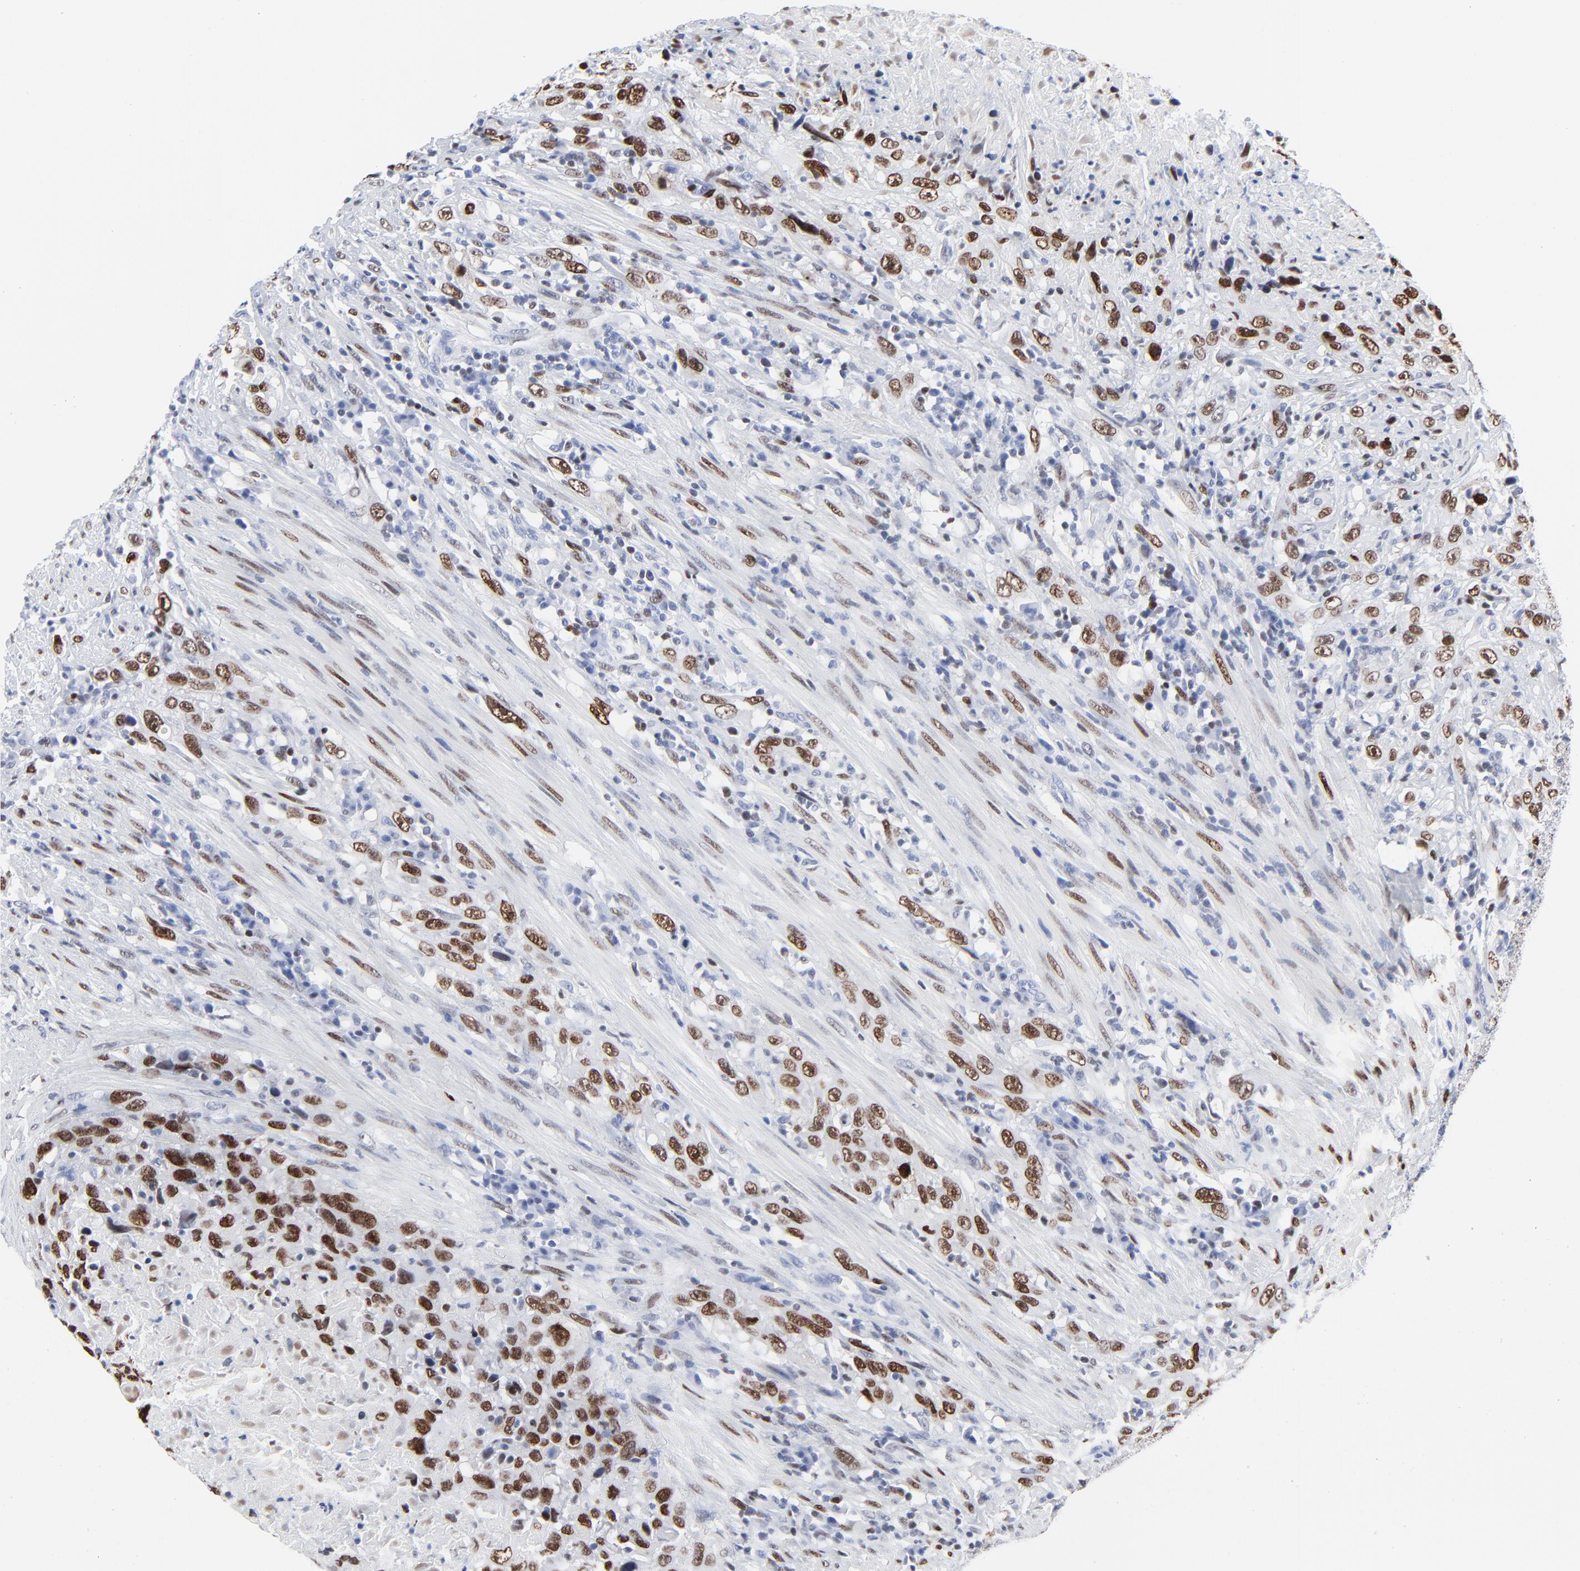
{"staining": {"intensity": "strong", "quantity": ">75%", "location": "nuclear"}, "tissue": "urothelial cancer", "cell_type": "Tumor cells", "image_type": "cancer", "snomed": [{"axis": "morphology", "description": "Urothelial carcinoma, High grade"}, {"axis": "topography", "description": "Urinary bladder"}], "caption": "A high-resolution histopathology image shows immunohistochemistry (IHC) staining of urothelial cancer, which demonstrates strong nuclear expression in approximately >75% of tumor cells.", "gene": "JUN", "patient": {"sex": "male", "age": 61}}